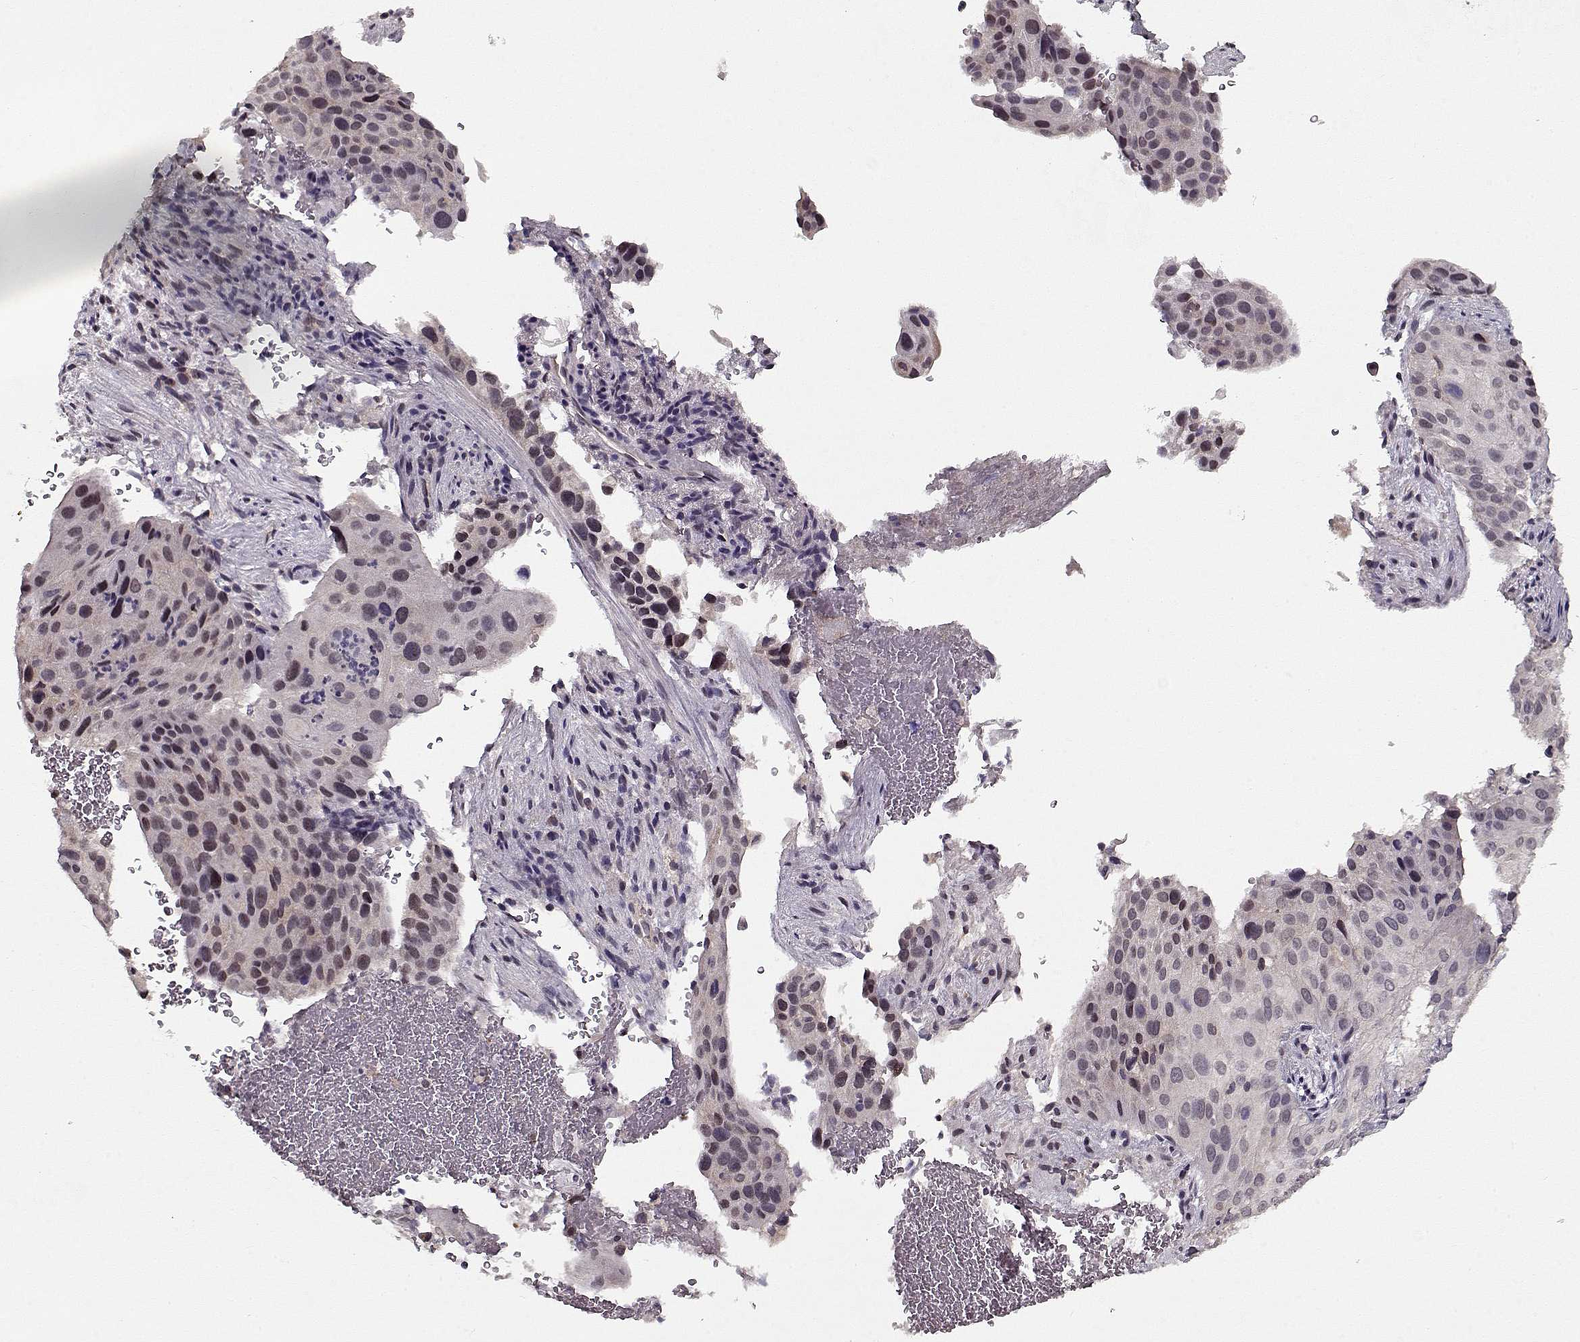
{"staining": {"intensity": "negative", "quantity": "none", "location": "none"}, "tissue": "cervical cancer", "cell_type": "Tumor cells", "image_type": "cancer", "snomed": [{"axis": "morphology", "description": "Squamous cell carcinoma, NOS"}, {"axis": "topography", "description": "Cervix"}], "caption": "Human cervical cancer stained for a protein using IHC exhibits no expression in tumor cells.", "gene": "TESPA1", "patient": {"sex": "female", "age": 38}}